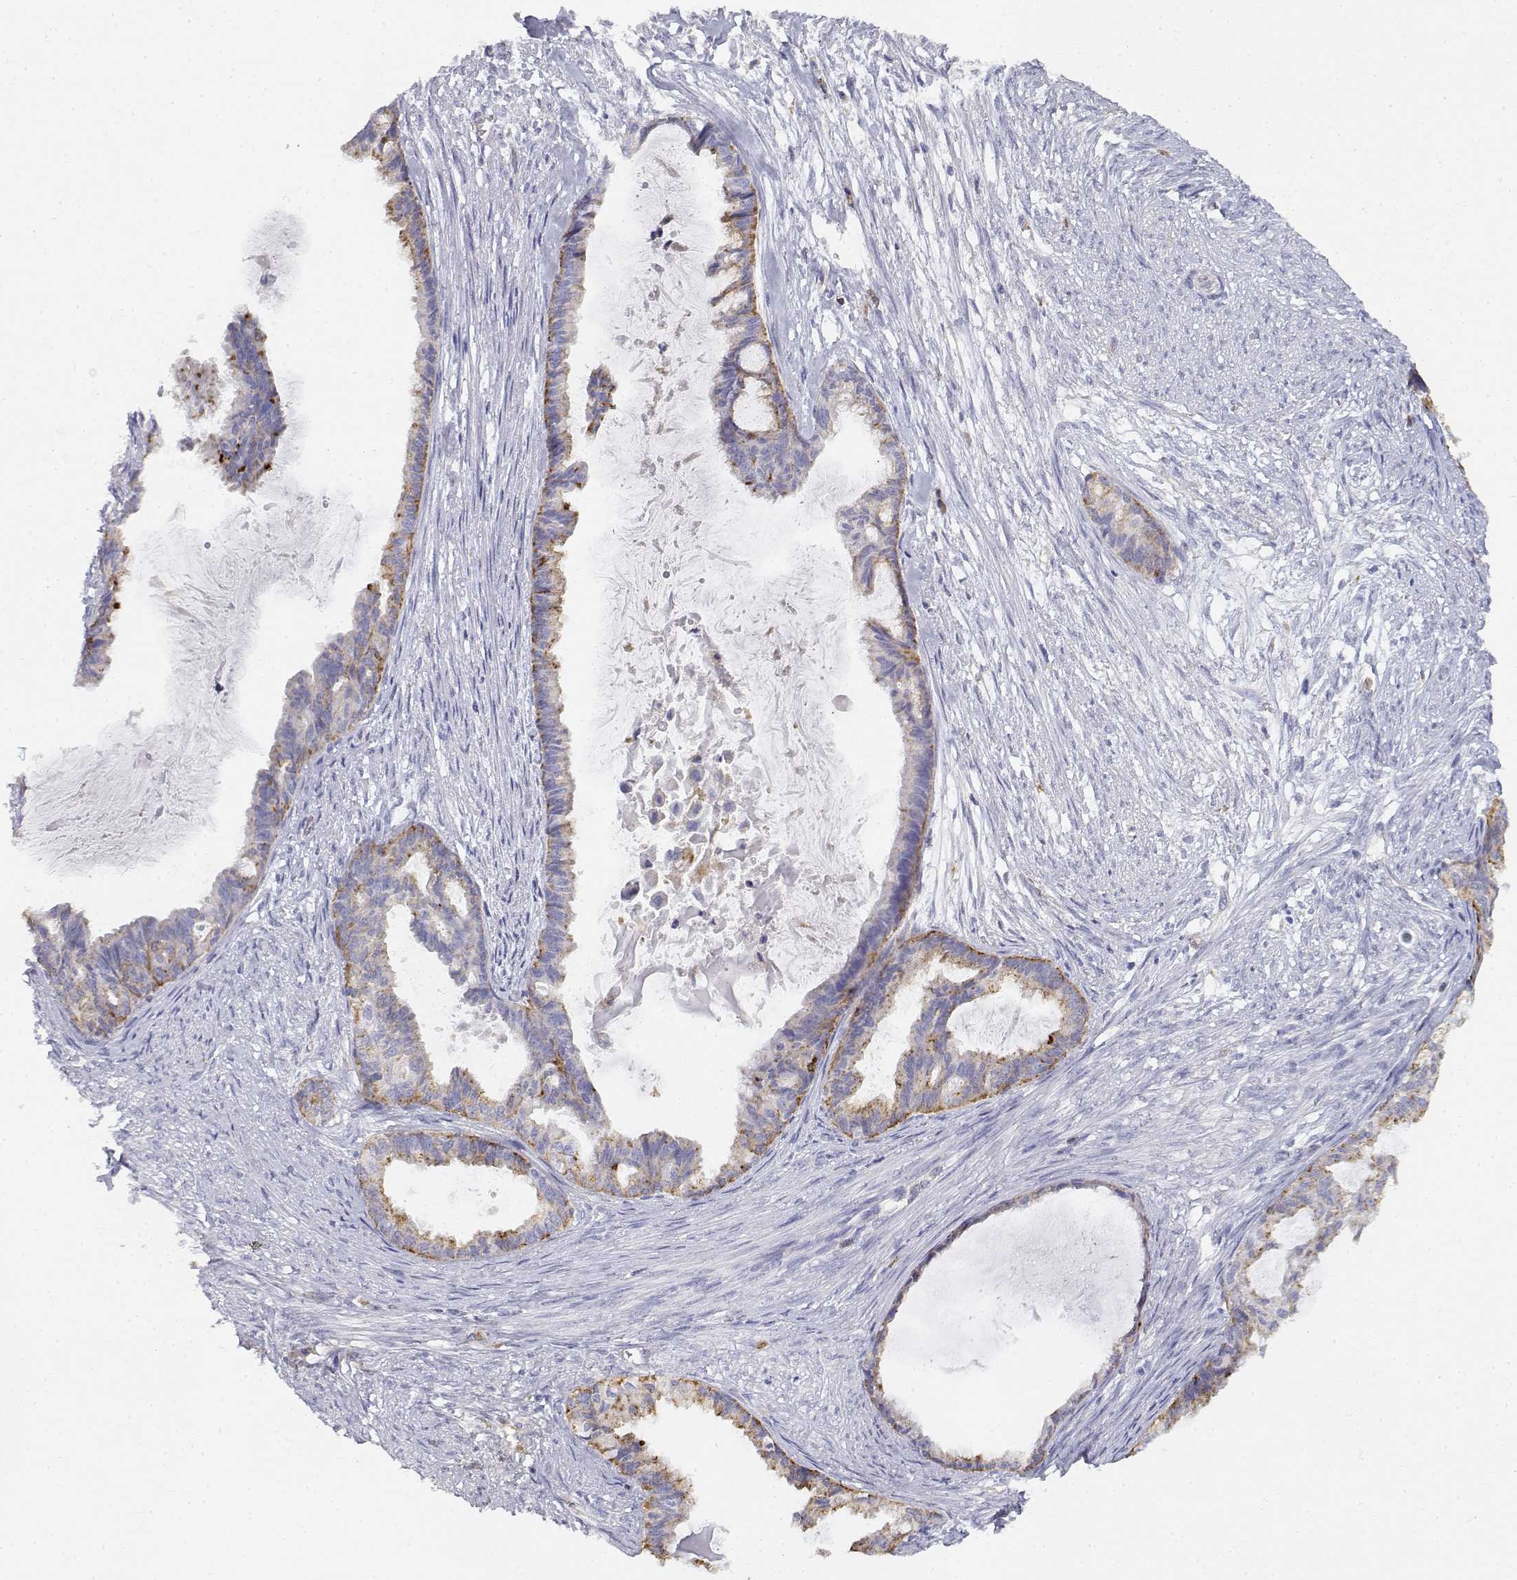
{"staining": {"intensity": "moderate", "quantity": "<25%", "location": "cytoplasmic/membranous"}, "tissue": "endometrial cancer", "cell_type": "Tumor cells", "image_type": "cancer", "snomed": [{"axis": "morphology", "description": "Adenocarcinoma, NOS"}, {"axis": "topography", "description": "Endometrium"}], "caption": "Moderate cytoplasmic/membranous protein expression is seen in about <25% of tumor cells in endometrial cancer (adenocarcinoma).", "gene": "ADA", "patient": {"sex": "female", "age": 86}}